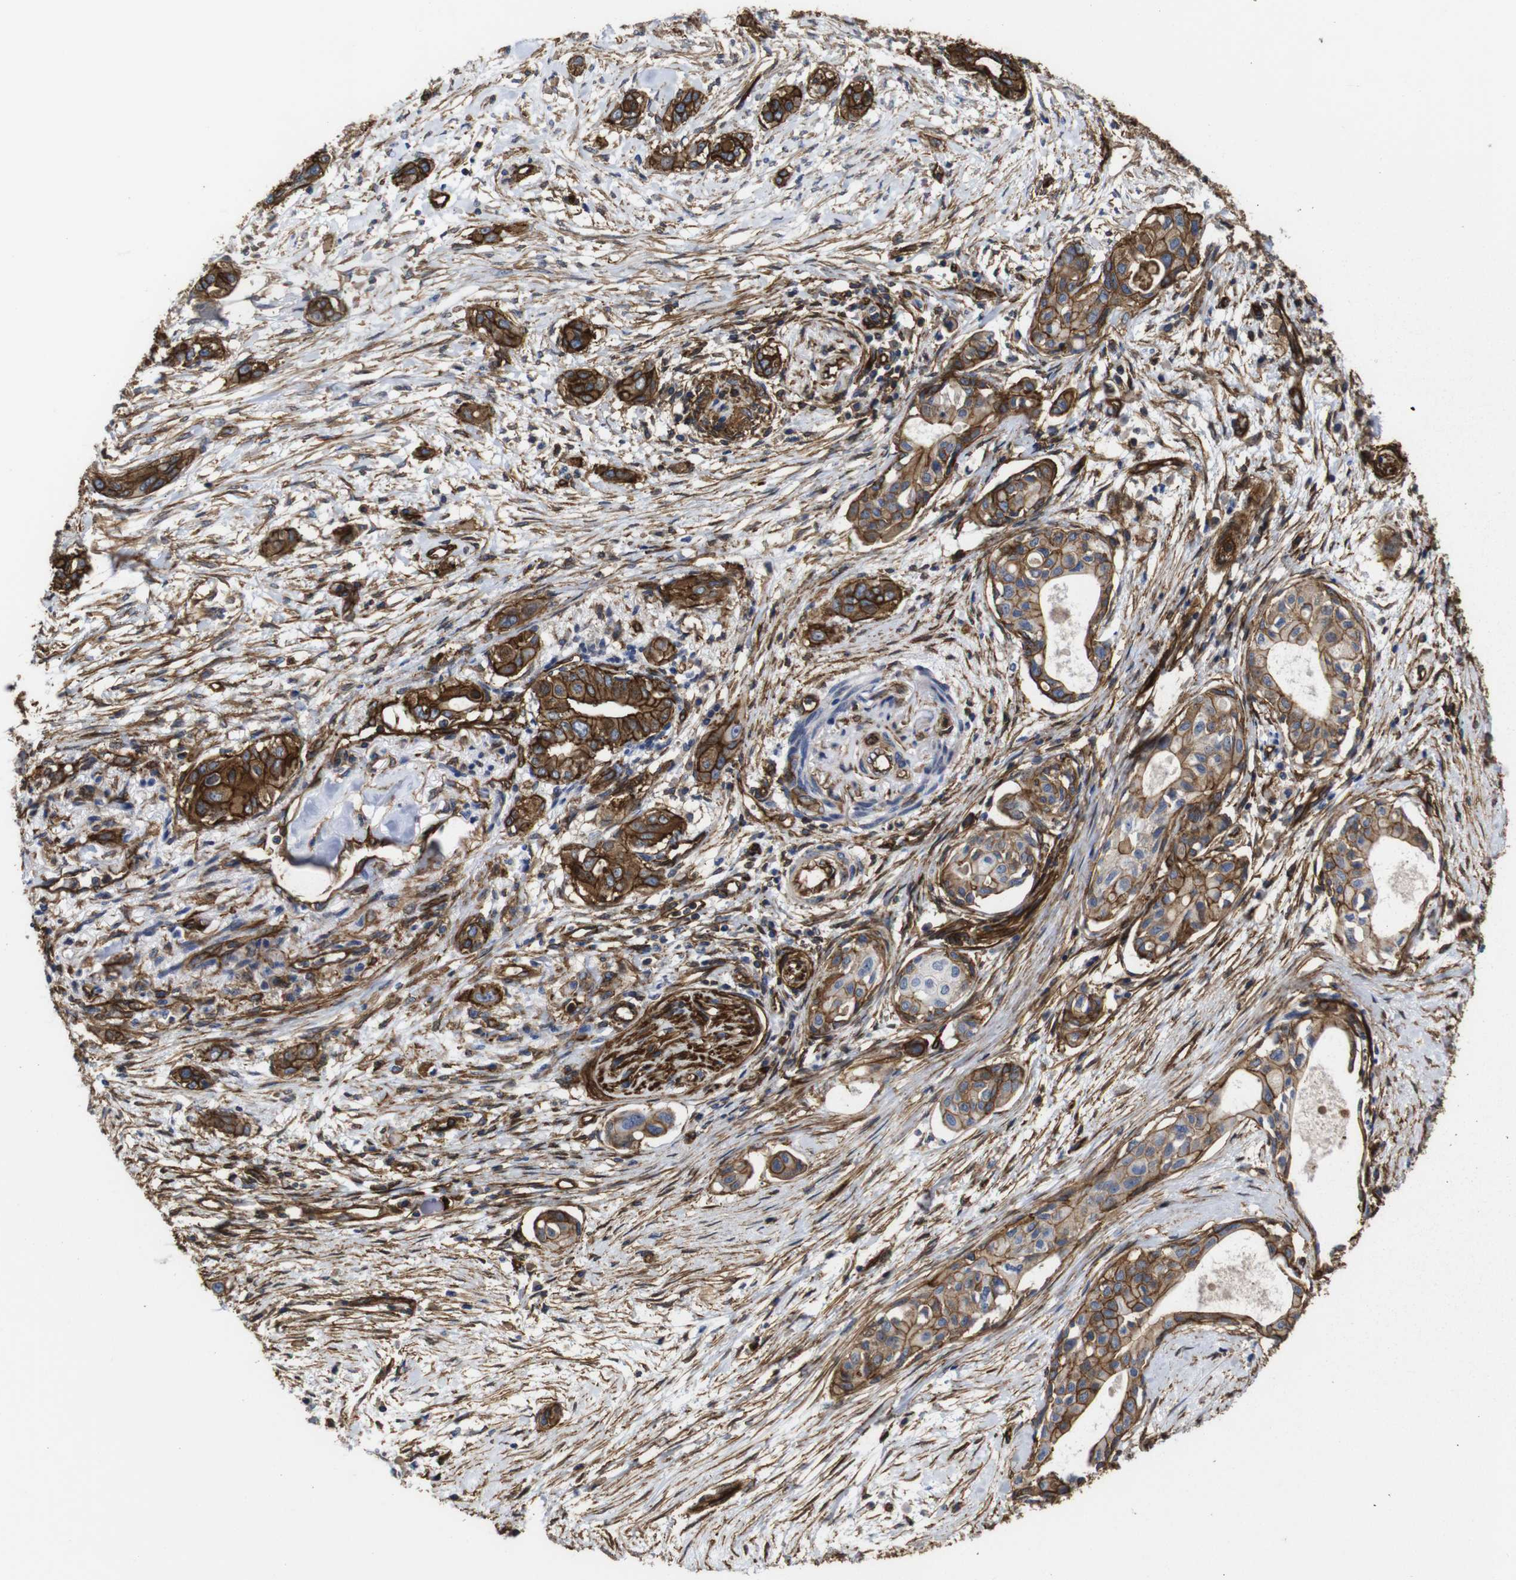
{"staining": {"intensity": "strong", "quantity": ">75%", "location": "cytoplasmic/membranous"}, "tissue": "pancreatic cancer", "cell_type": "Tumor cells", "image_type": "cancer", "snomed": [{"axis": "morphology", "description": "Adenocarcinoma, NOS"}, {"axis": "topography", "description": "Pancreas"}], "caption": "IHC micrograph of neoplastic tissue: human adenocarcinoma (pancreatic) stained using immunohistochemistry (IHC) exhibits high levels of strong protein expression localized specifically in the cytoplasmic/membranous of tumor cells, appearing as a cytoplasmic/membranous brown color.", "gene": "SPTBN1", "patient": {"sex": "female", "age": 60}}